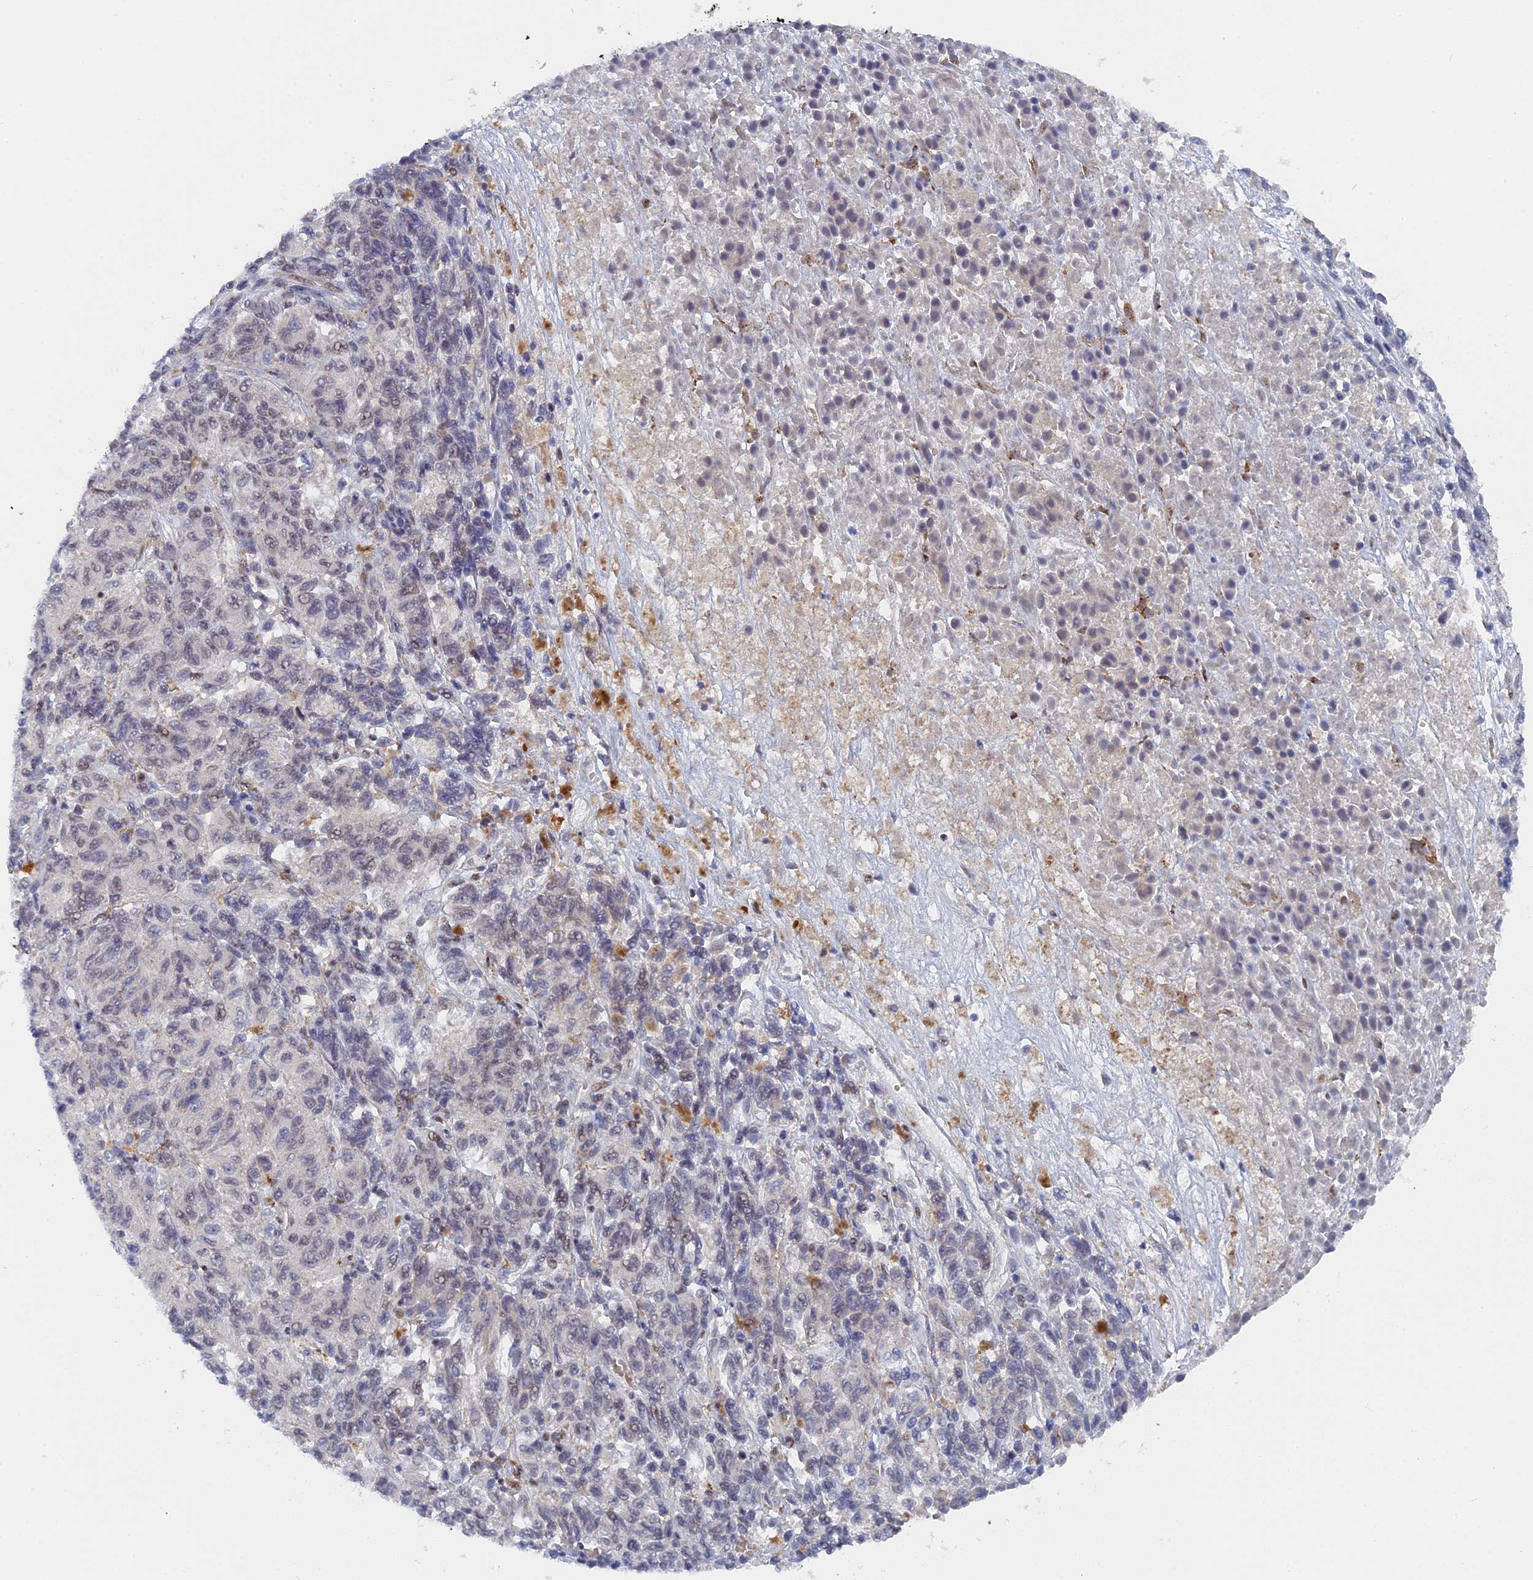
{"staining": {"intensity": "negative", "quantity": "none", "location": "none"}, "tissue": "melanoma", "cell_type": "Tumor cells", "image_type": "cancer", "snomed": [{"axis": "morphology", "description": "Malignant melanoma, Metastatic site"}, {"axis": "topography", "description": "Lung"}], "caption": "This is a micrograph of IHC staining of melanoma, which shows no positivity in tumor cells.", "gene": "CCDC85A", "patient": {"sex": "male", "age": 64}}